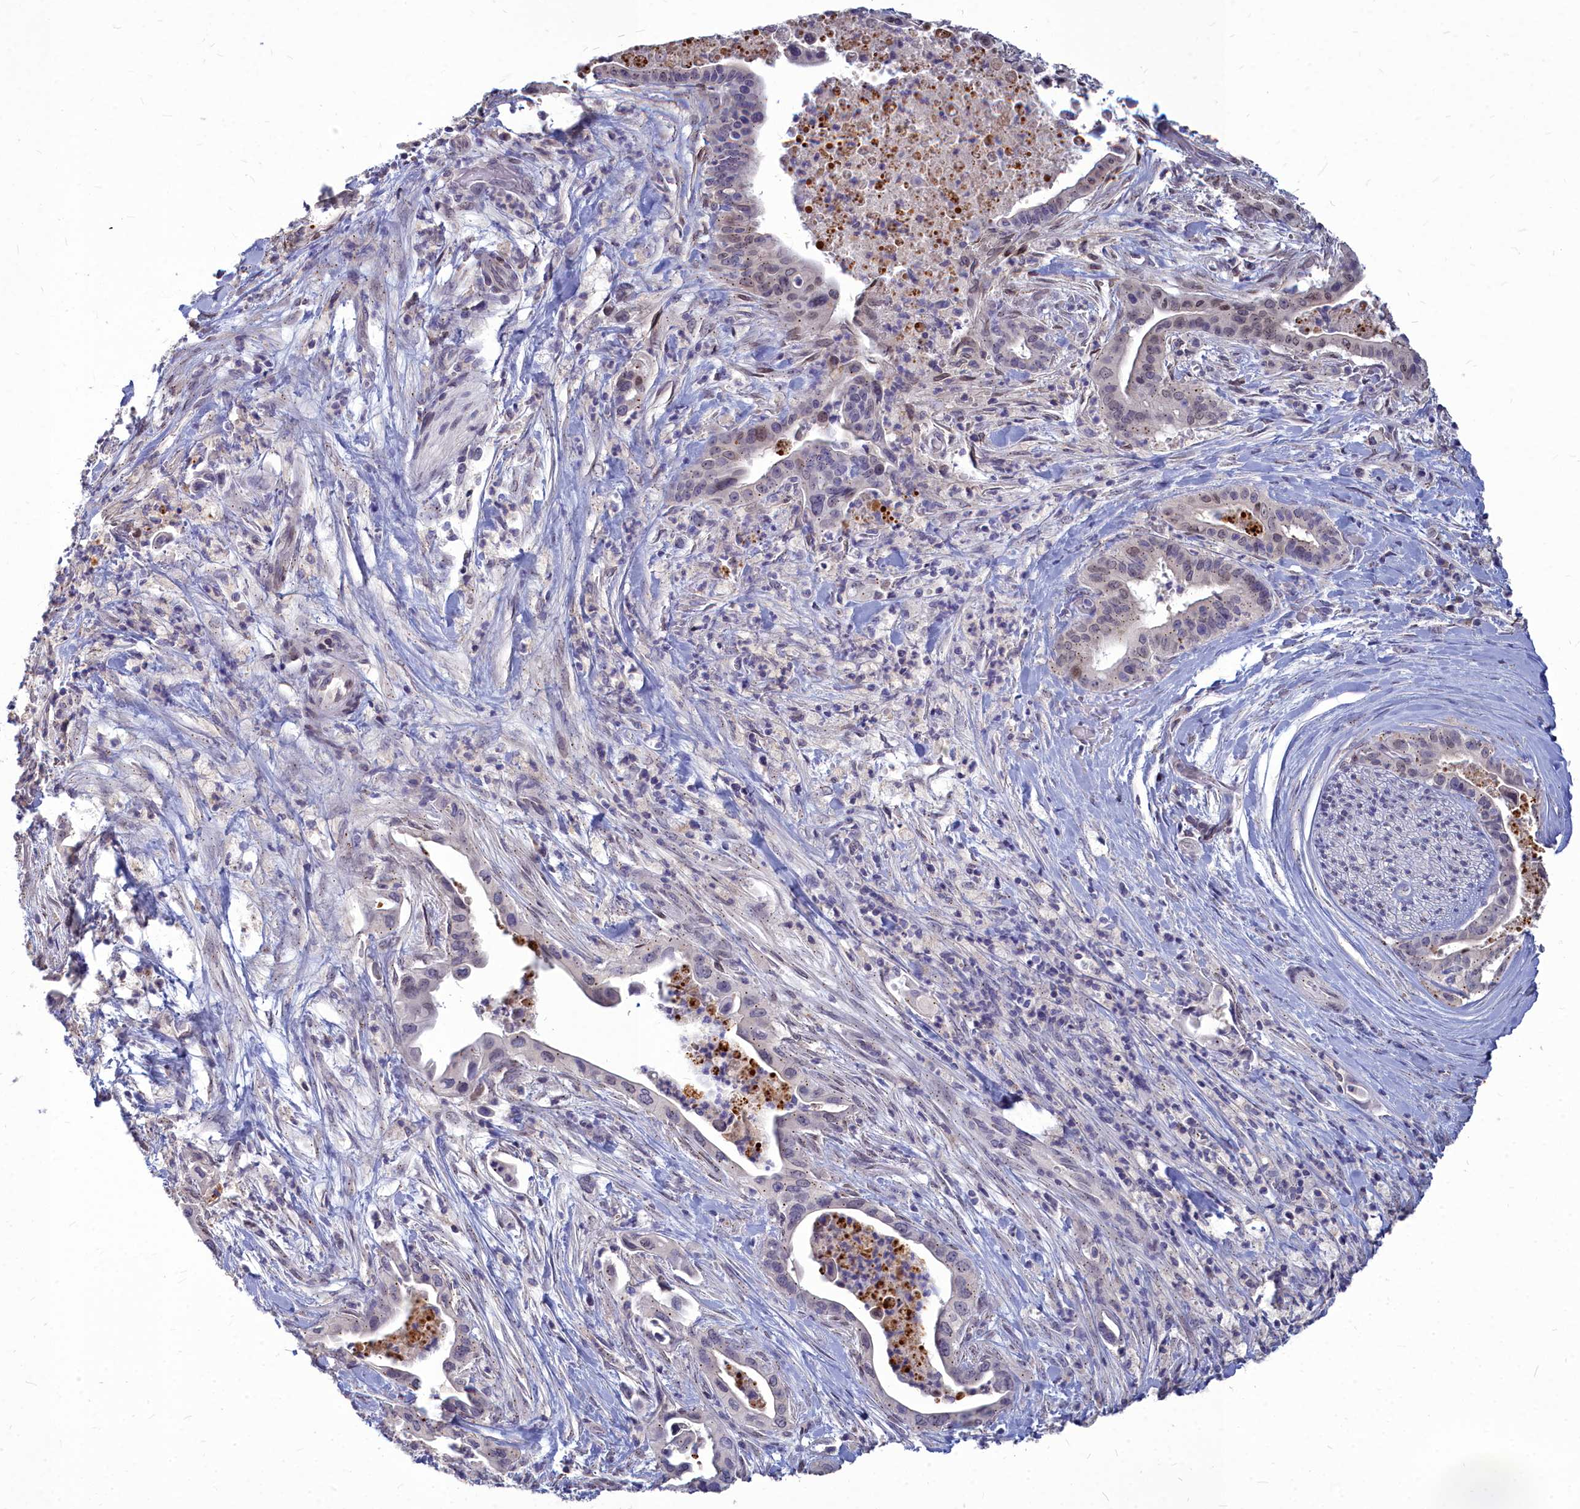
{"staining": {"intensity": "weak", "quantity": "25%-75%", "location": "nuclear"}, "tissue": "pancreatic cancer", "cell_type": "Tumor cells", "image_type": "cancer", "snomed": [{"axis": "morphology", "description": "Adenocarcinoma, NOS"}, {"axis": "topography", "description": "Pancreas"}], "caption": "Immunohistochemistry (IHC) photomicrograph of pancreatic cancer stained for a protein (brown), which reveals low levels of weak nuclear positivity in about 25%-75% of tumor cells.", "gene": "NOXA1", "patient": {"sex": "female", "age": 77}}